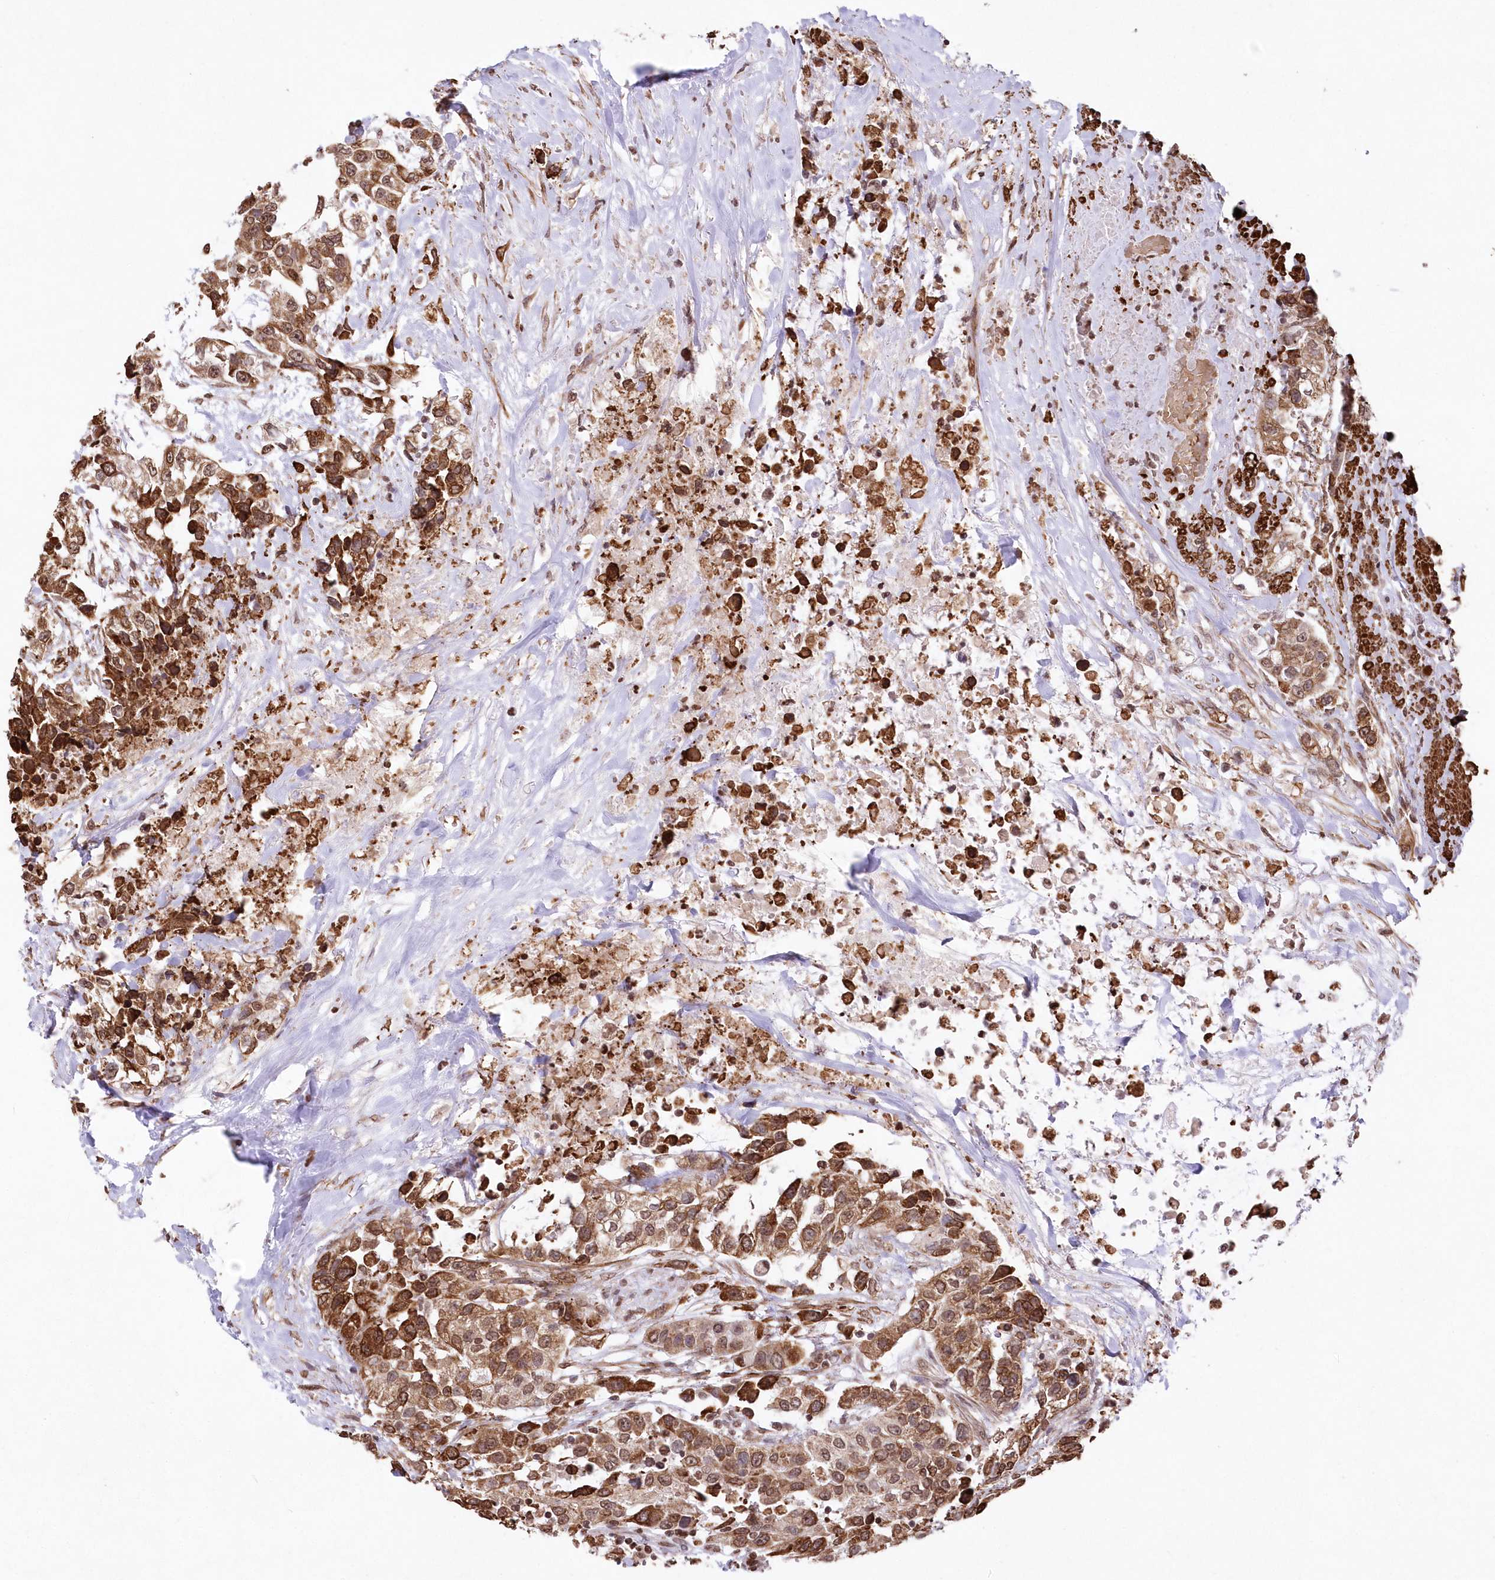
{"staining": {"intensity": "moderate", "quantity": ">75%", "location": "cytoplasmic/membranous,nuclear"}, "tissue": "urothelial cancer", "cell_type": "Tumor cells", "image_type": "cancer", "snomed": [{"axis": "morphology", "description": "Urothelial carcinoma, High grade"}, {"axis": "topography", "description": "Urinary bladder"}], "caption": "IHC (DAB) staining of human urothelial carcinoma (high-grade) displays moderate cytoplasmic/membranous and nuclear protein staining in about >75% of tumor cells.", "gene": "RBM27", "patient": {"sex": "female", "age": 80}}